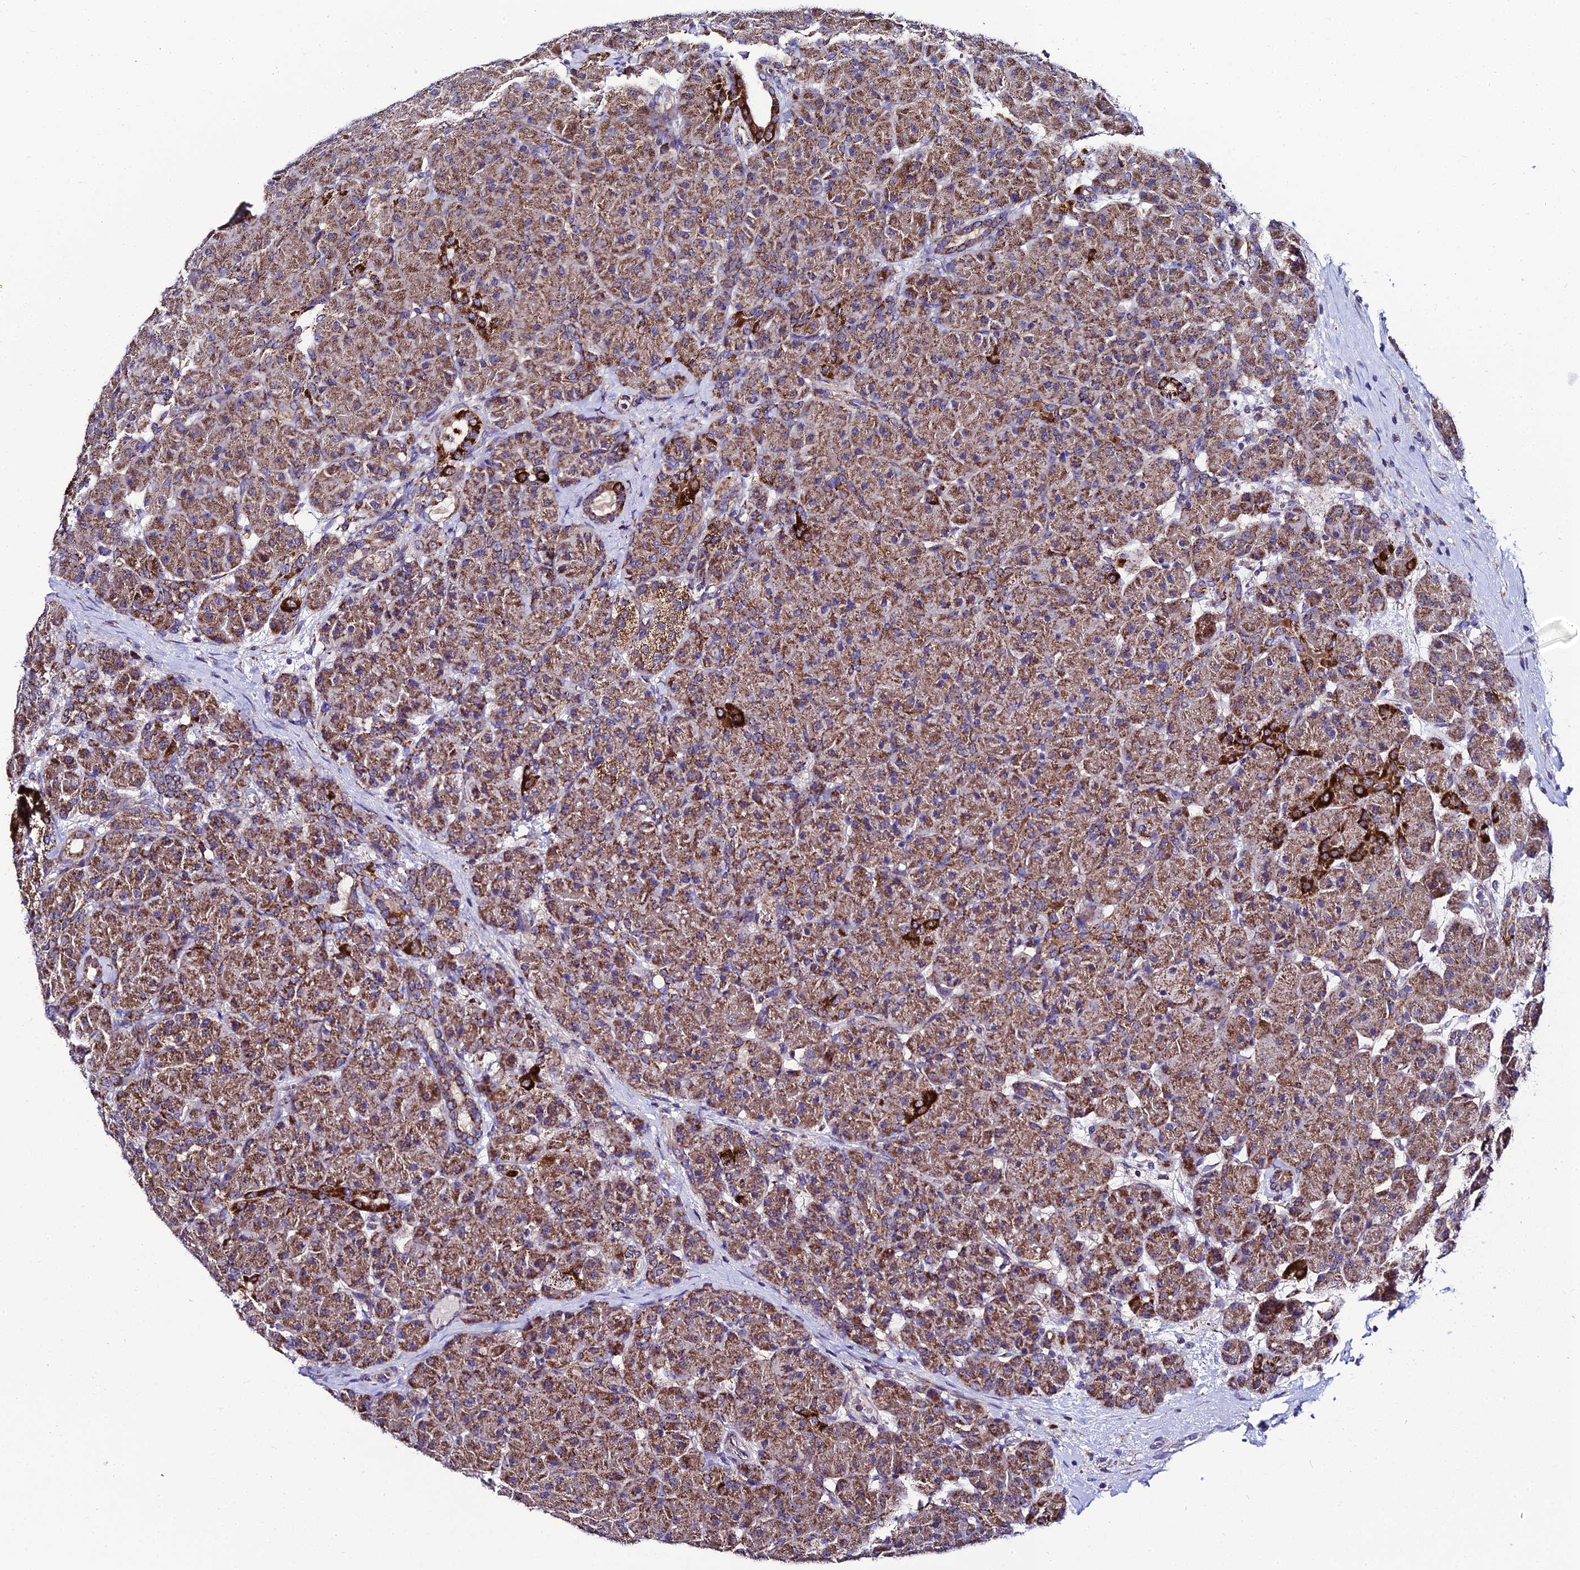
{"staining": {"intensity": "moderate", "quantity": ">75%", "location": "cytoplasmic/membranous"}, "tissue": "pancreas", "cell_type": "Exocrine glandular cells", "image_type": "normal", "snomed": [{"axis": "morphology", "description": "Normal tissue, NOS"}, {"axis": "topography", "description": "Pancreas"}], "caption": "The histopathology image reveals a brown stain indicating the presence of a protein in the cytoplasmic/membranous of exocrine glandular cells in pancreas. (DAB IHC with brightfield microscopy, high magnification).", "gene": "PSMD2", "patient": {"sex": "male", "age": 66}}